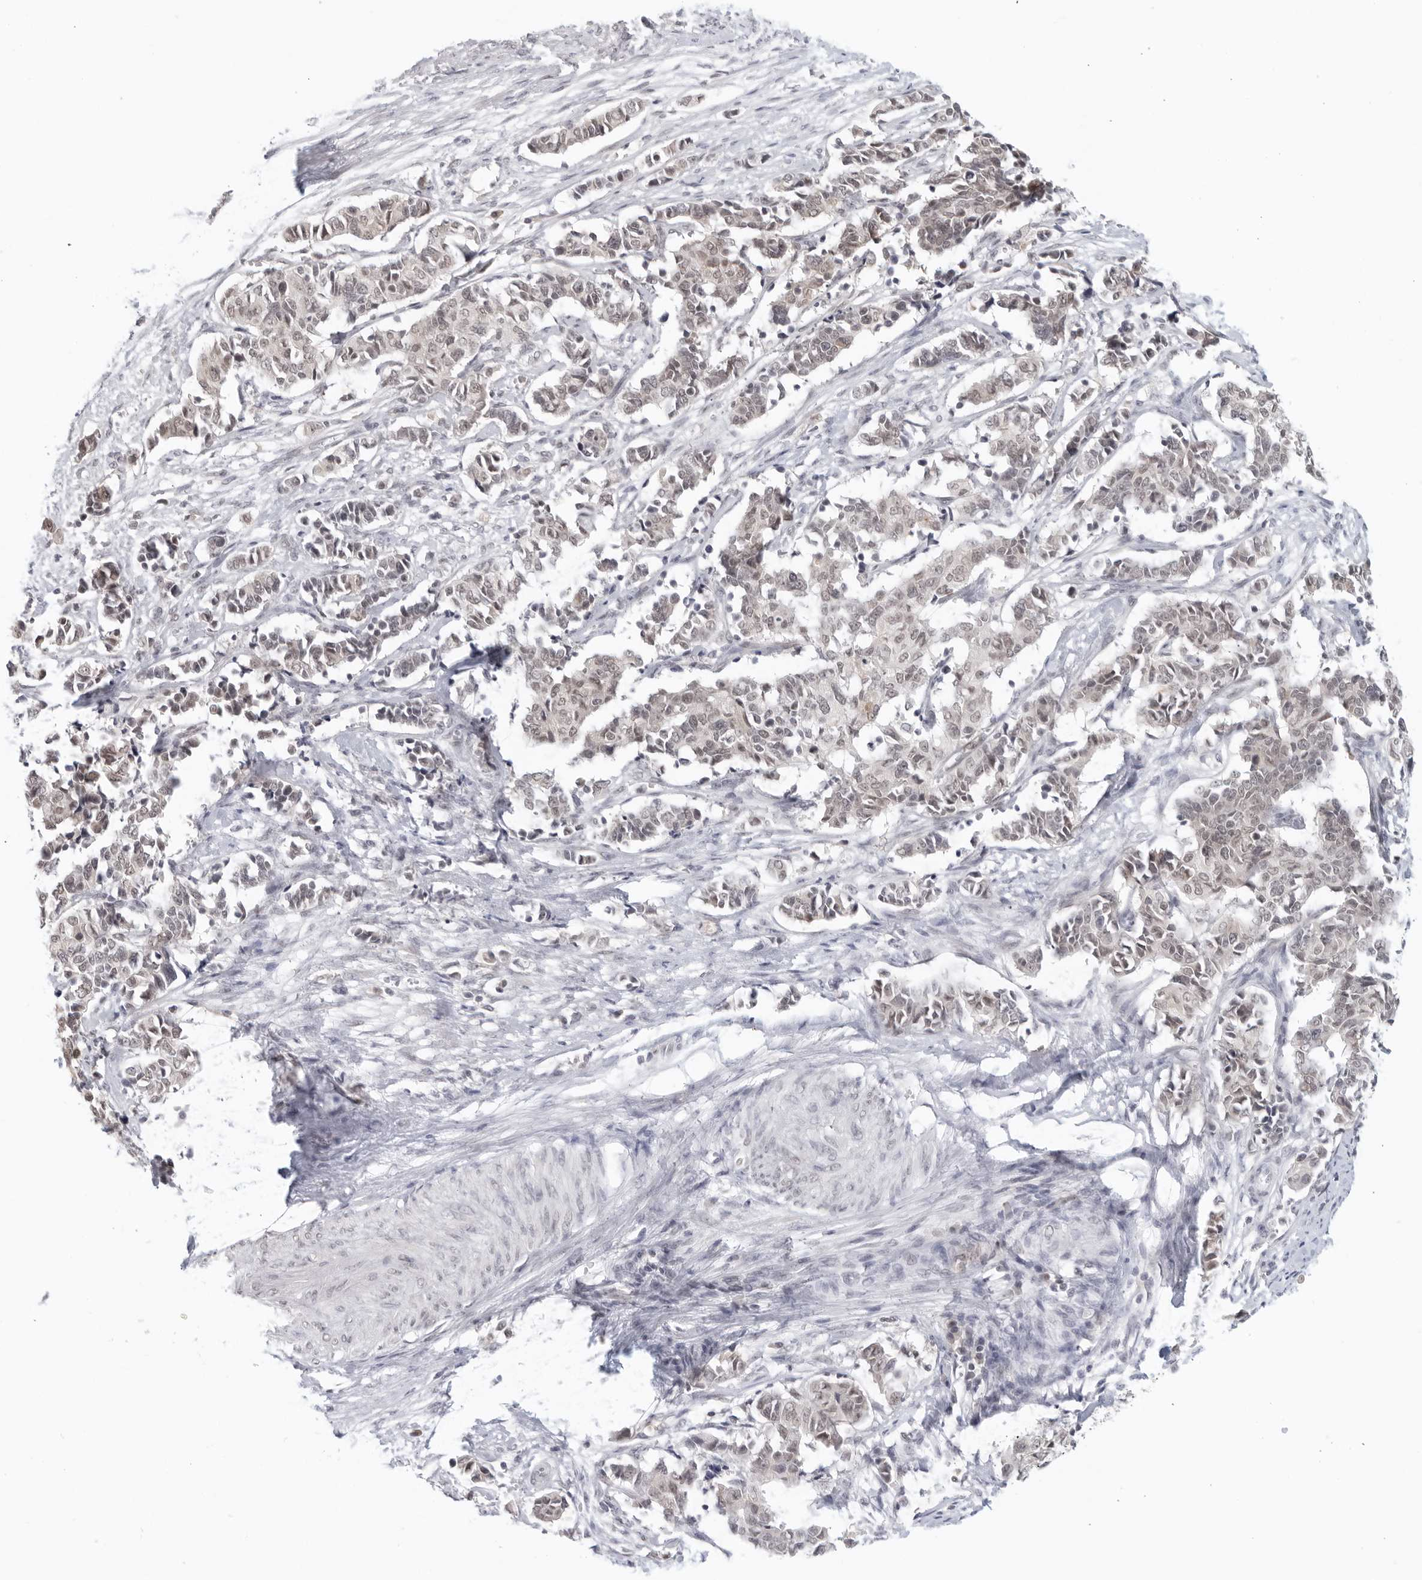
{"staining": {"intensity": "weak", "quantity": "<25%", "location": "nuclear"}, "tissue": "cervical cancer", "cell_type": "Tumor cells", "image_type": "cancer", "snomed": [{"axis": "morphology", "description": "Normal tissue, NOS"}, {"axis": "morphology", "description": "Squamous cell carcinoma, NOS"}, {"axis": "topography", "description": "Cervix"}], "caption": "A micrograph of human squamous cell carcinoma (cervical) is negative for staining in tumor cells.", "gene": "RAB11FIP3", "patient": {"sex": "female", "age": 35}}